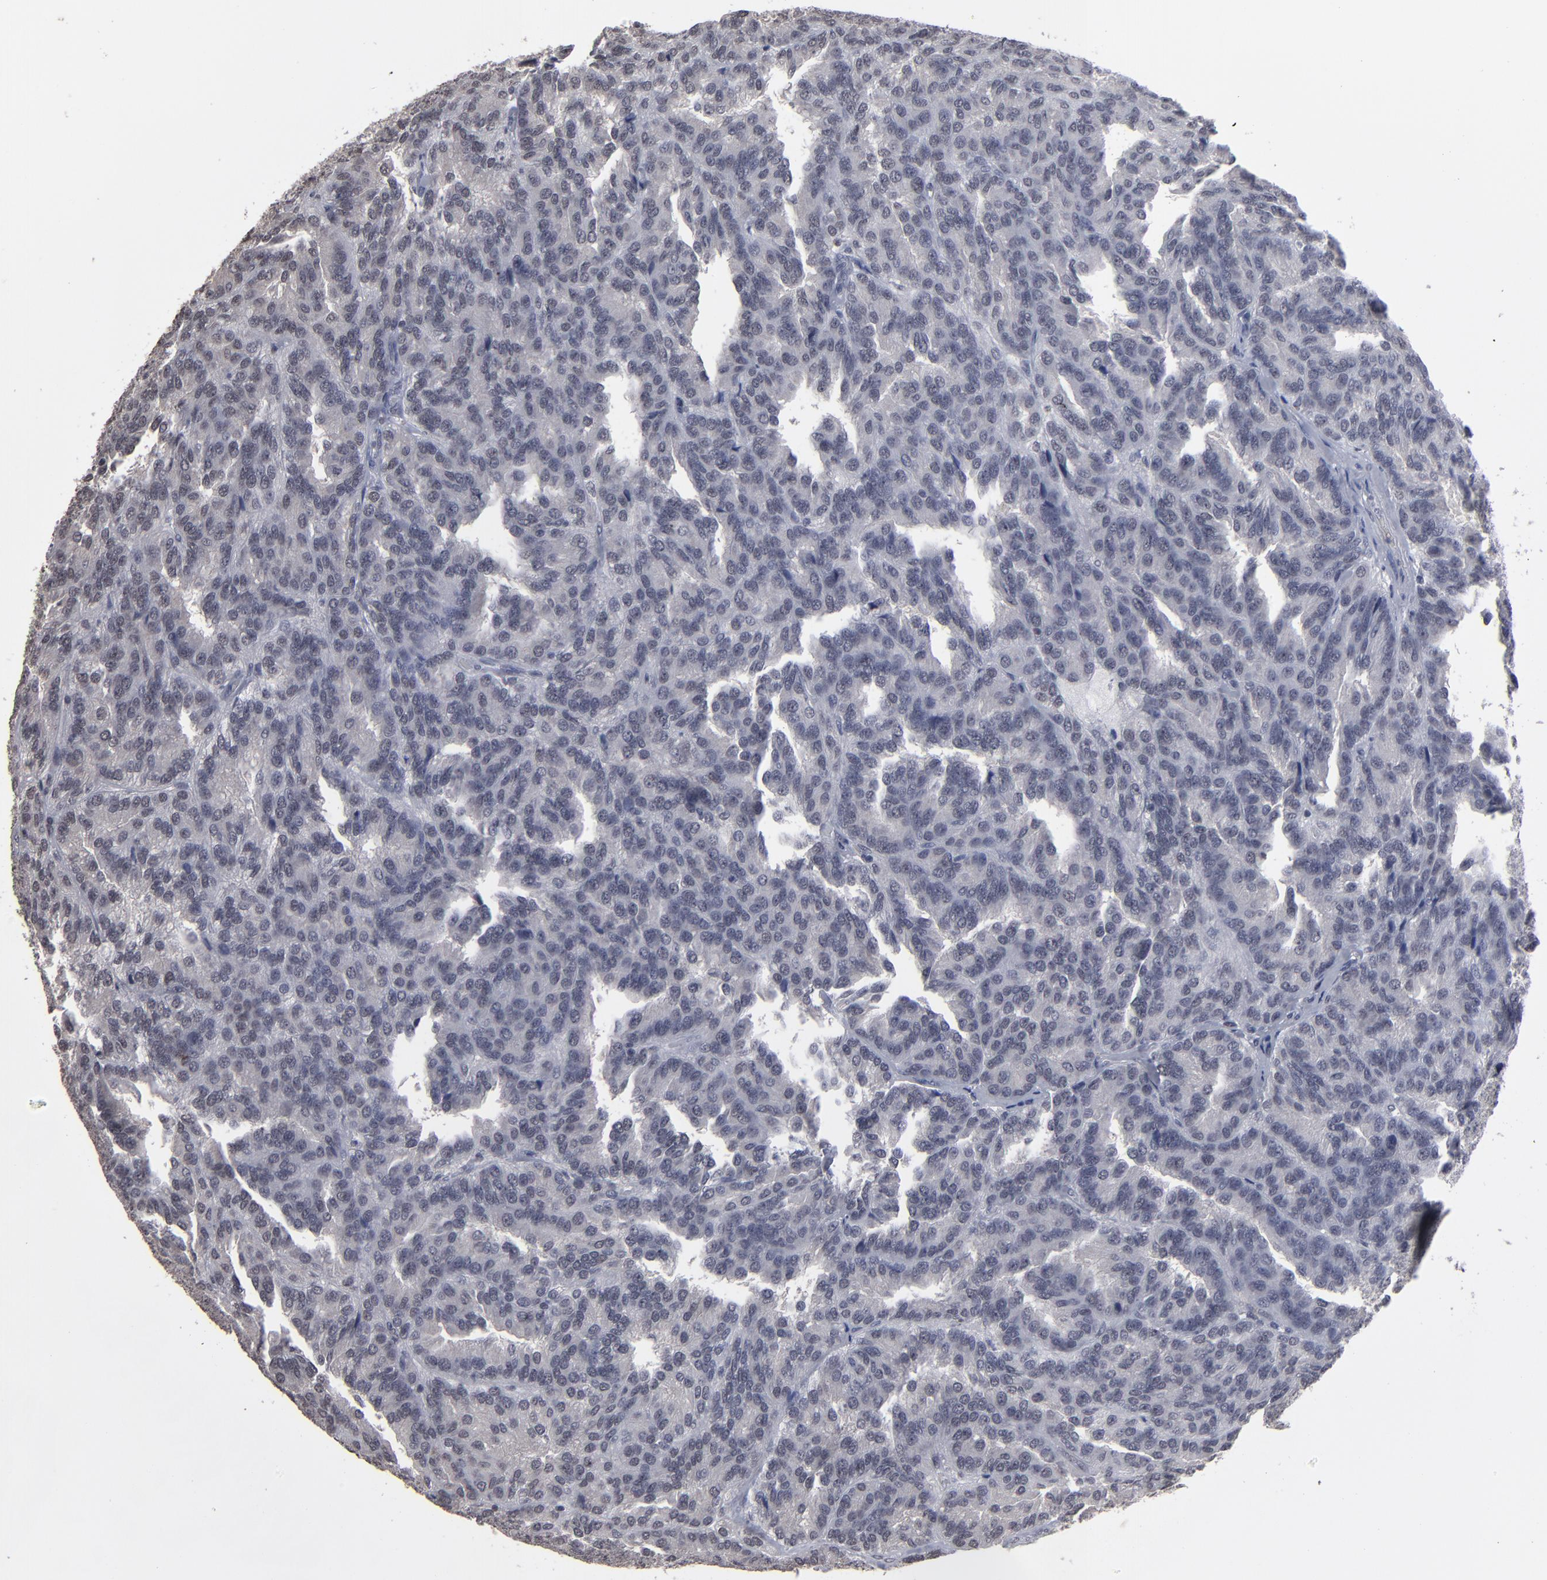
{"staining": {"intensity": "negative", "quantity": "none", "location": "none"}, "tissue": "renal cancer", "cell_type": "Tumor cells", "image_type": "cancer", "snomed": [{"axis": "morphology", "description": "Adenocarcinoma, NOS"}, {"axis": "topography", "description": "Kidney"}], "caption": "Tumor cells are negative for brown protein staining in renal cancer (adenocarcinoma). (Stains: DAB (3,3'-diaminobenzidine) IHC with hematoxylin counter stain, Microscopy: brightfield microscopy at high magnification).", "gene": "SSRP1", "patient": {"sex": "male", "age": 46}}